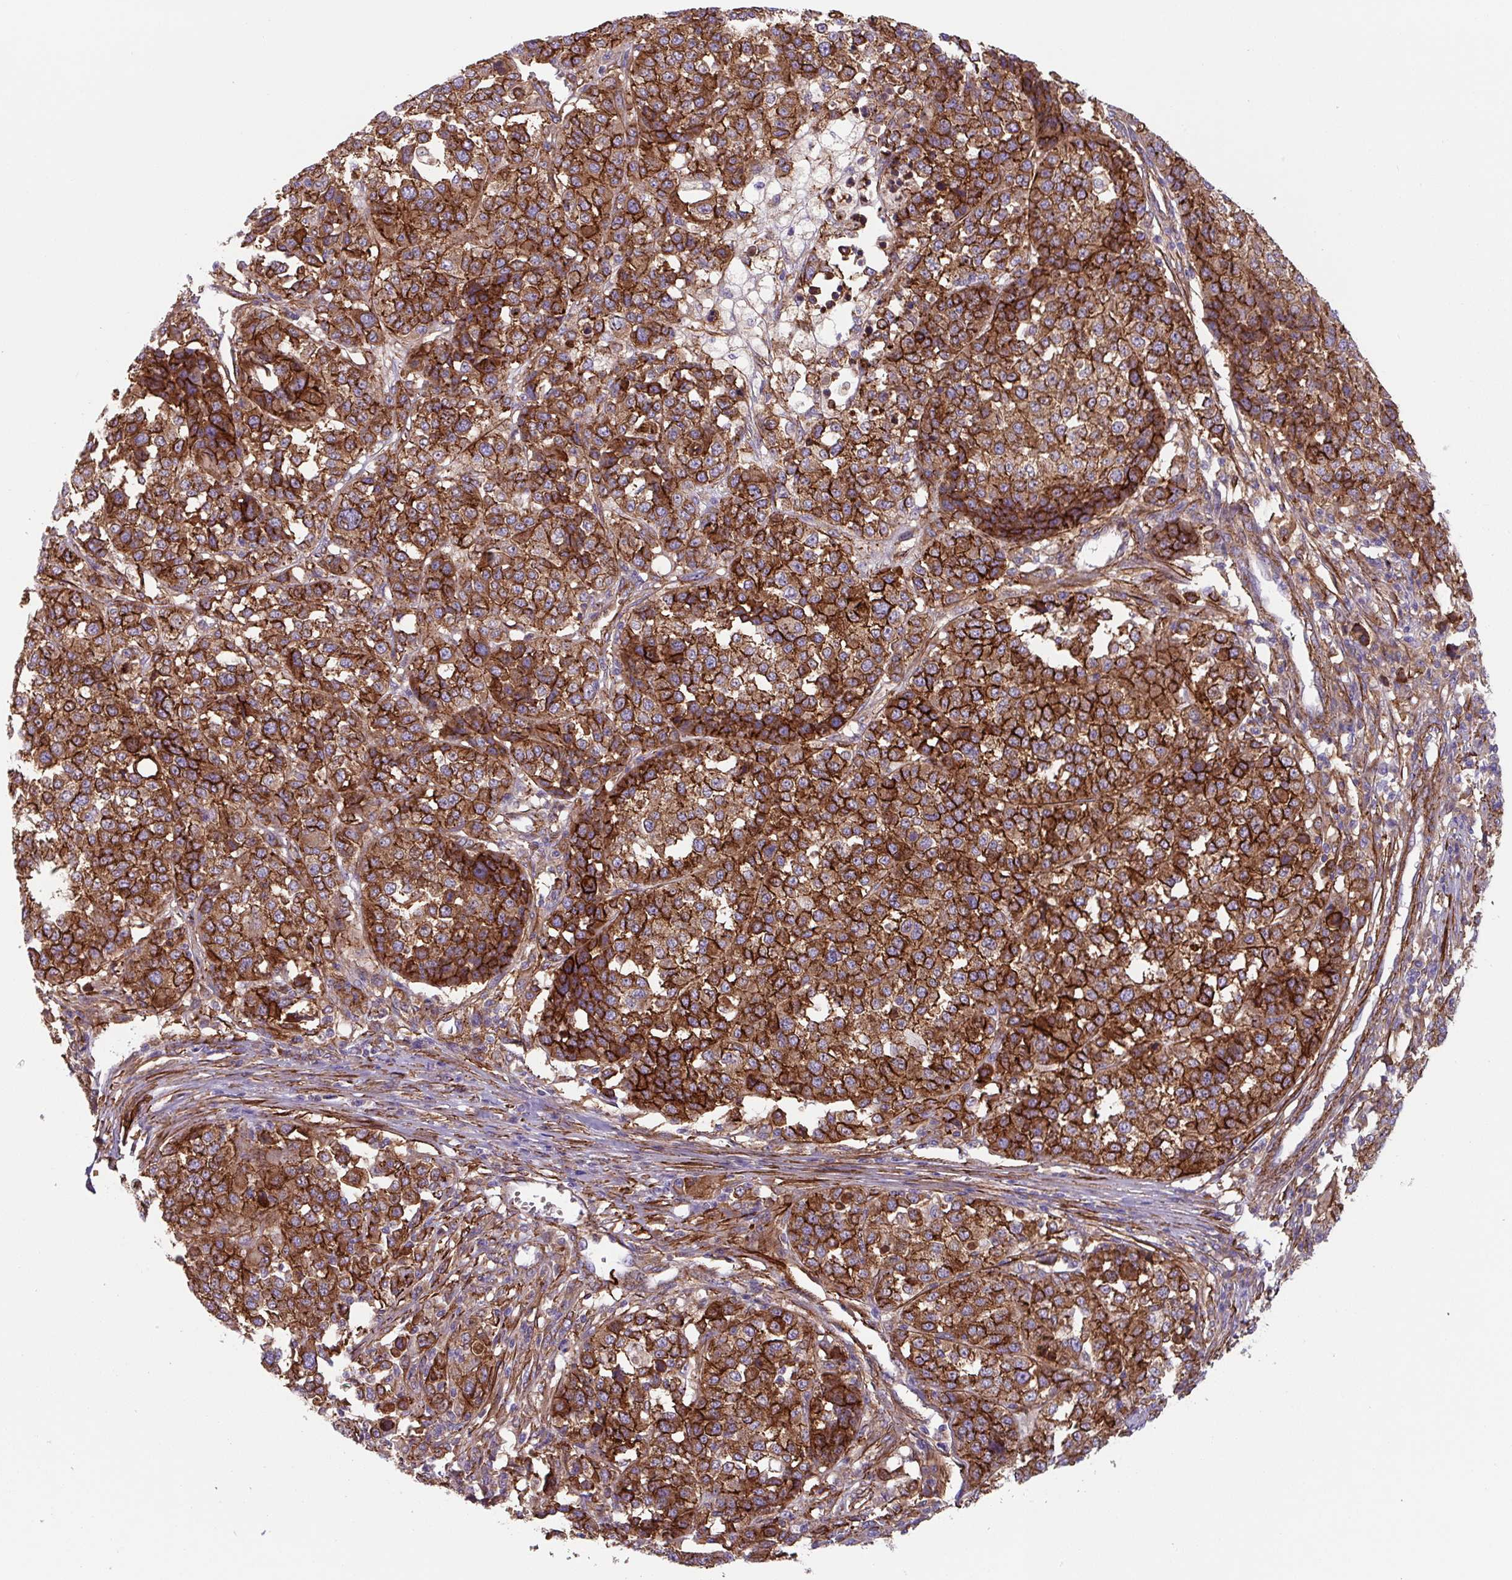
{"staining": {"intensity": "strong", "quantity": ">75%", "location": "cytoplasmic/membranous"}, "tissue": "melanoma", "cell_type": "Tumor cells", "image_type": "cancer", "snomed": [{"axis": "morphology", "description": "Malignant melanoma, Metastatic site"}, {"axis": "topography", "description": "Lymph node"}], "caption": "DAB immunohistochemical staining of melanoma reveals strong cytoplasmic/membranous protein expression in about >75% of tumor cells.", "gene": "DHFR2", "patient": {"sex": "male", "age": 44}}